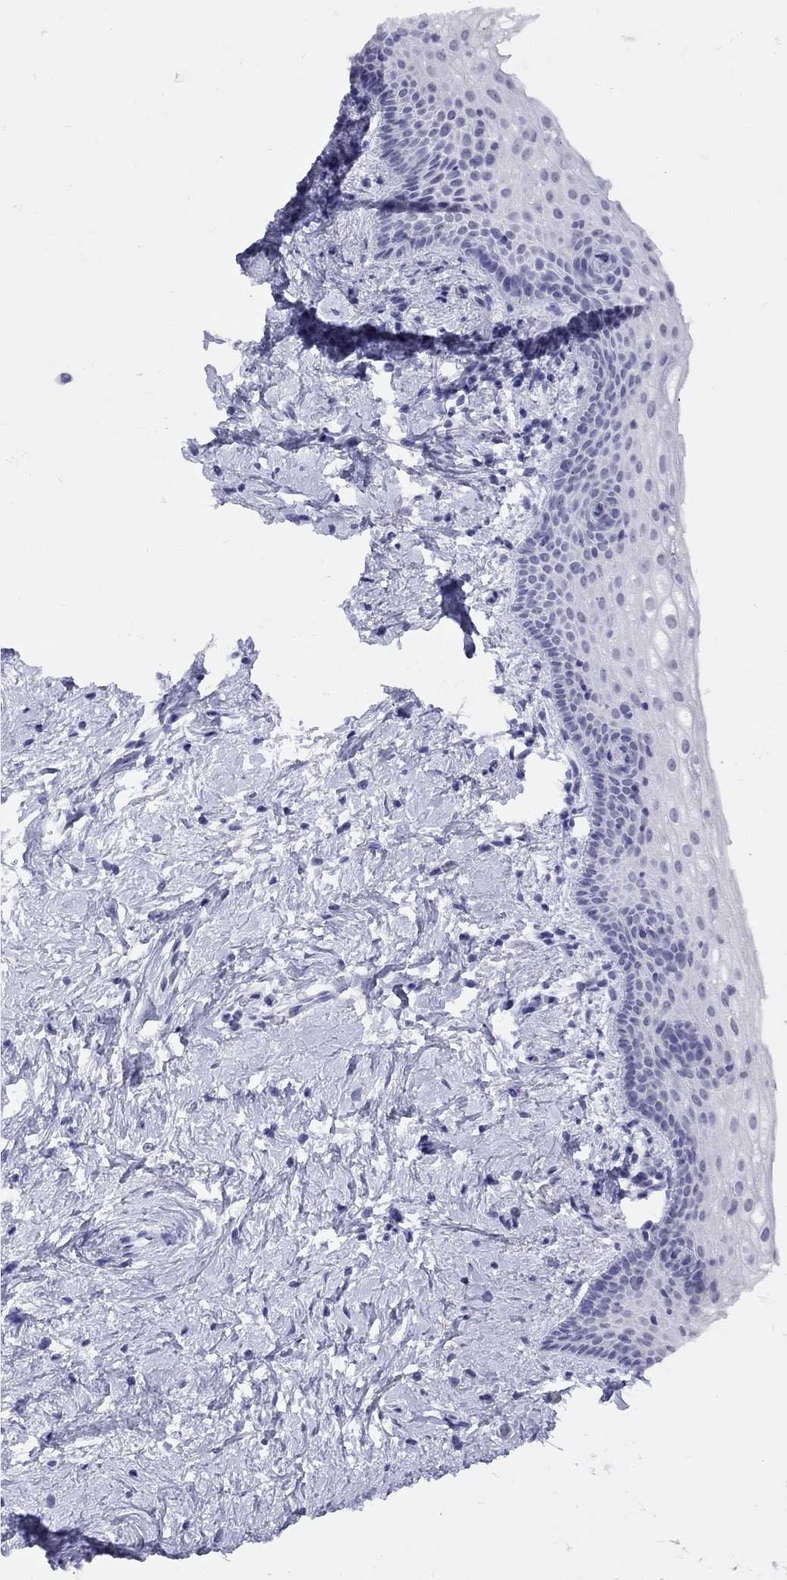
{"staining": {"intensity": "negative", "quantity": "none", "location": "none"}, "tissue": "vagina", "cell_type": "Squamous epithelial cells", "image_type": "normal", "snomed": [{"axis": "morphology", "description": "Normal tissue, NOS"}, {"axis": "topography", "description": "Vagina"}], "caption": "Vagina was stained to show a protein in brown. There is no significant expression in squamous epithelial cells. (DAB (3,3'-diaminobenzidine) immunohistochemistry (IHC) with hematoxylin counter stain).", "gene": "LYAR", "patient": {"sex": "female", "age": 61}}